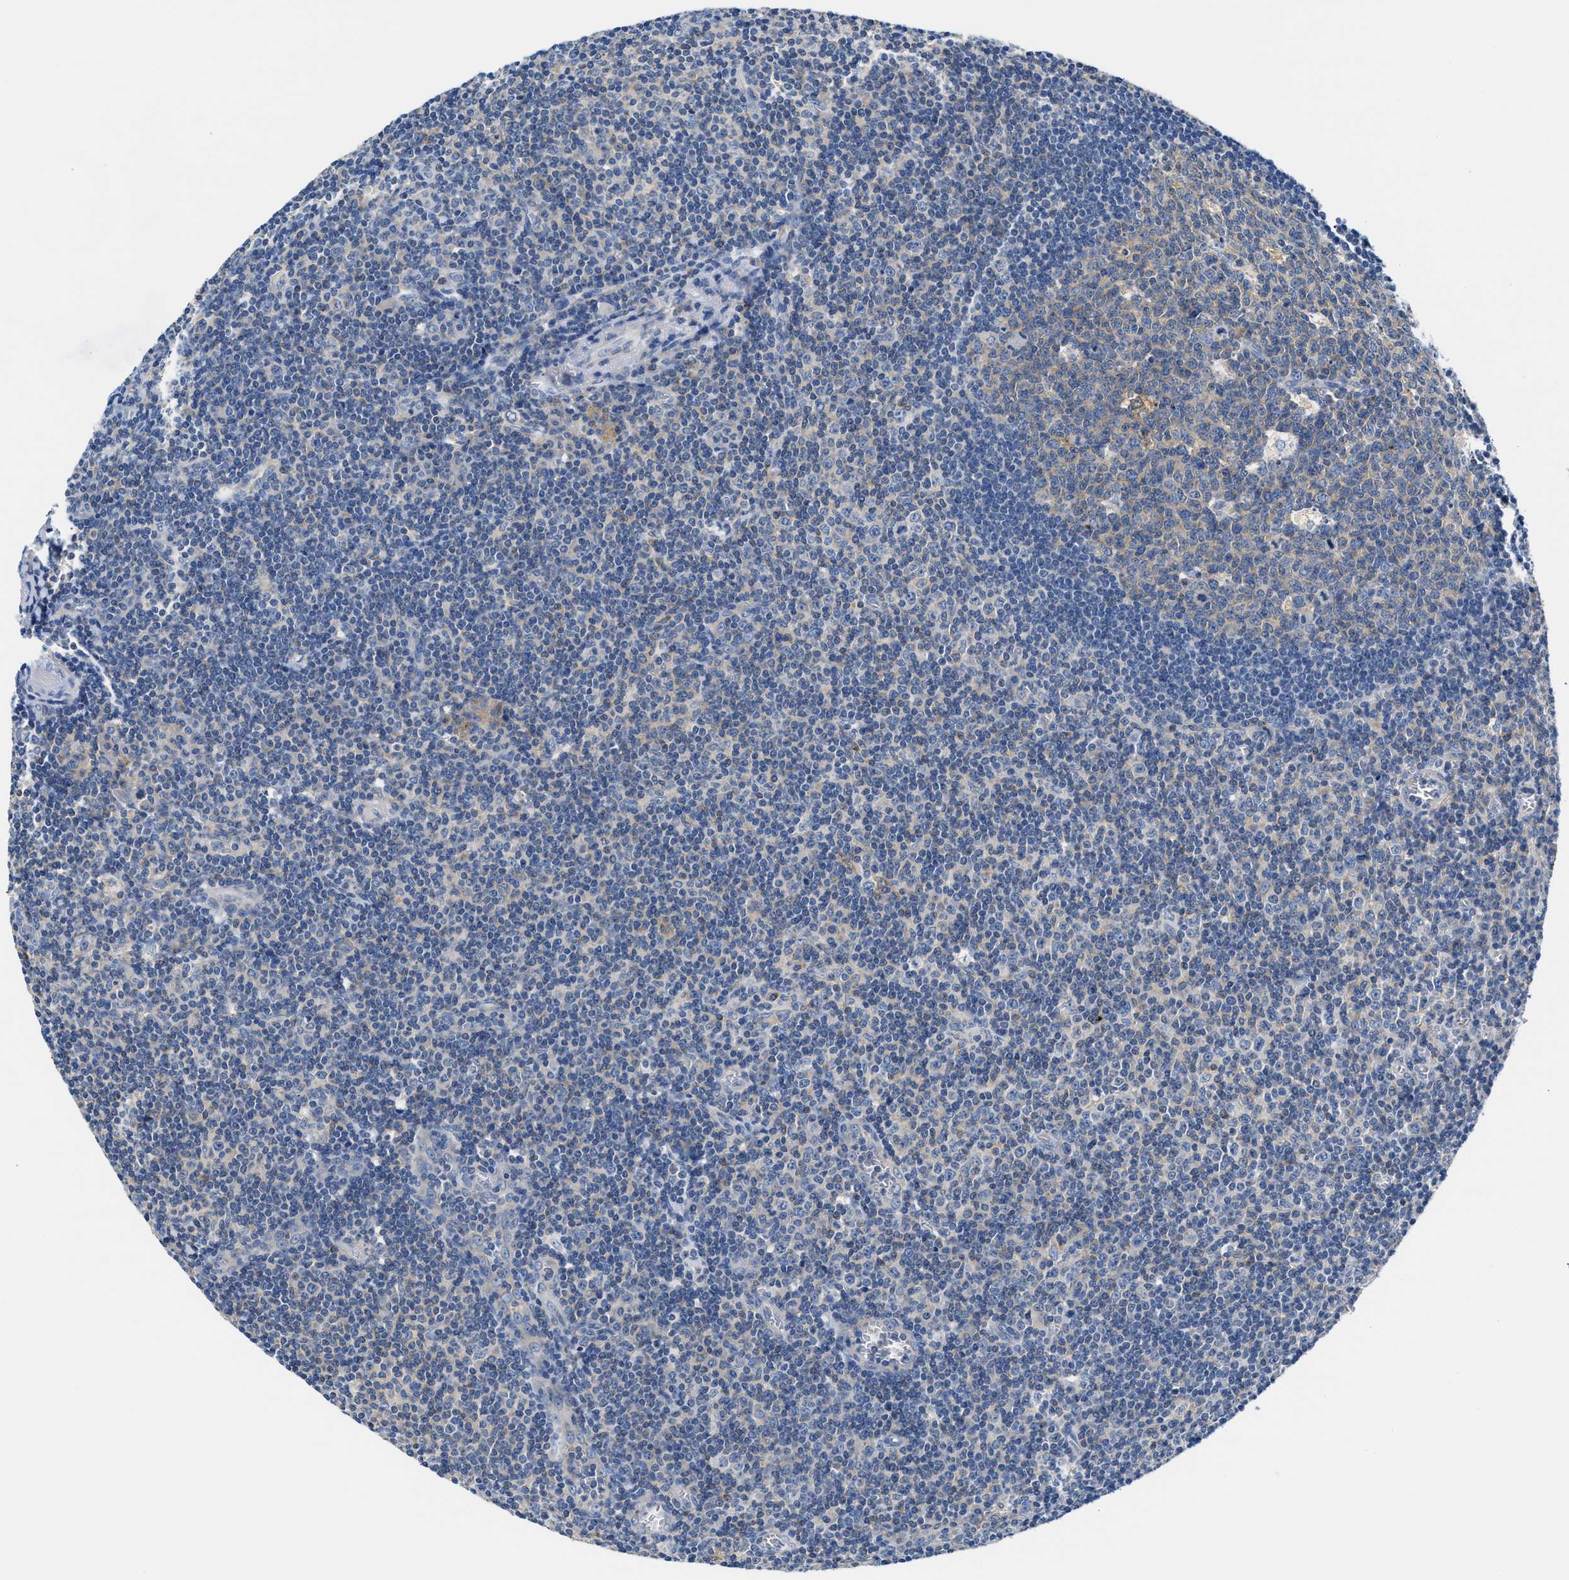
{"staining": {"intensity": "weak", "quantity": "<25%", "location": "cytoplasmic/membranous"}, "tissue": "tonsil", "cell_type": "Germinal center cells", "image_type": "normal", "snomed": [{"axis": "morphology", "description": "Normal tissue, NOS"}, {"axis": "topography", "description": "Tonsil"}], "caption": "This image is of normal tonsil stained with IHC to label a protein in brown with the nuclei are counter-stained blue. There is no staining in germinal center cells. Nuclei are stained in blue.", "gene": "TUT7", "patient": {"sex": "male", "age": 37}}